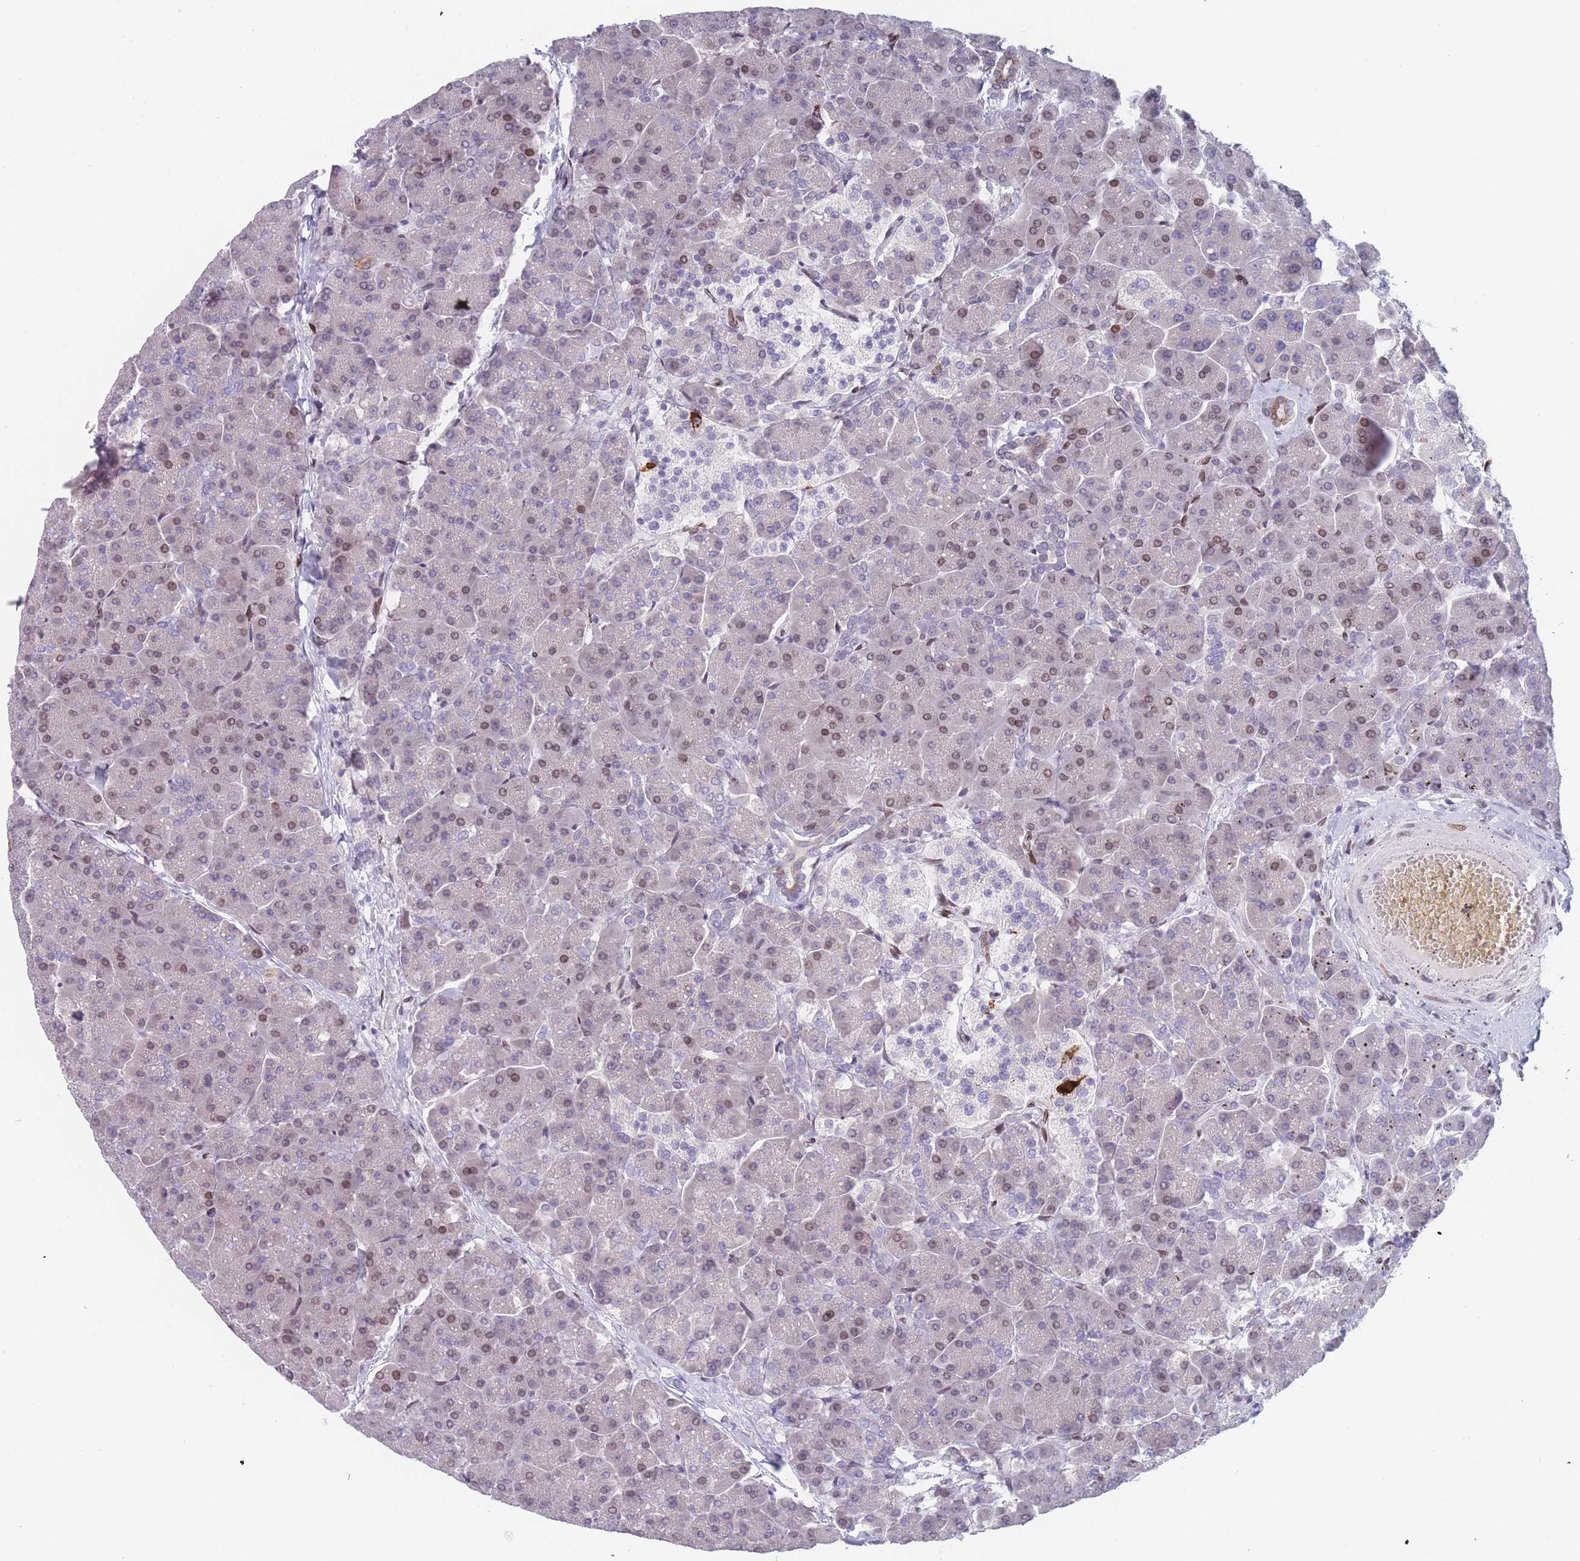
{"staining": {"intensity": "strong", "quantity": "25%-75%", "location": "cytoplasmic/membranous,nuclear"}, "tissue": "pancreas", "cell_type": "Exocrine glandular cells", "image_type": "normal", "snomed": [{"axis": "morphology", "description": "Normal tissue, NOS"}, {"axis": "topography", "description": "Pancreas"}, {"axis": "topography", "description": "Peripheral nerve tissue"}], "caption": "A brown stain labels strong cytoplasmic/membranous,nuclear positivity of a protein in exocrine glandular cells of unremarkable human pancreas. Using DAB (3,3'-diaminobenzidine) (brown) and hematoxylin (blue) stains, captured at high magnification using brightfield microscopy.", "gene": "ZBTB1", "patient": {"sex": "male", "age": 54}}